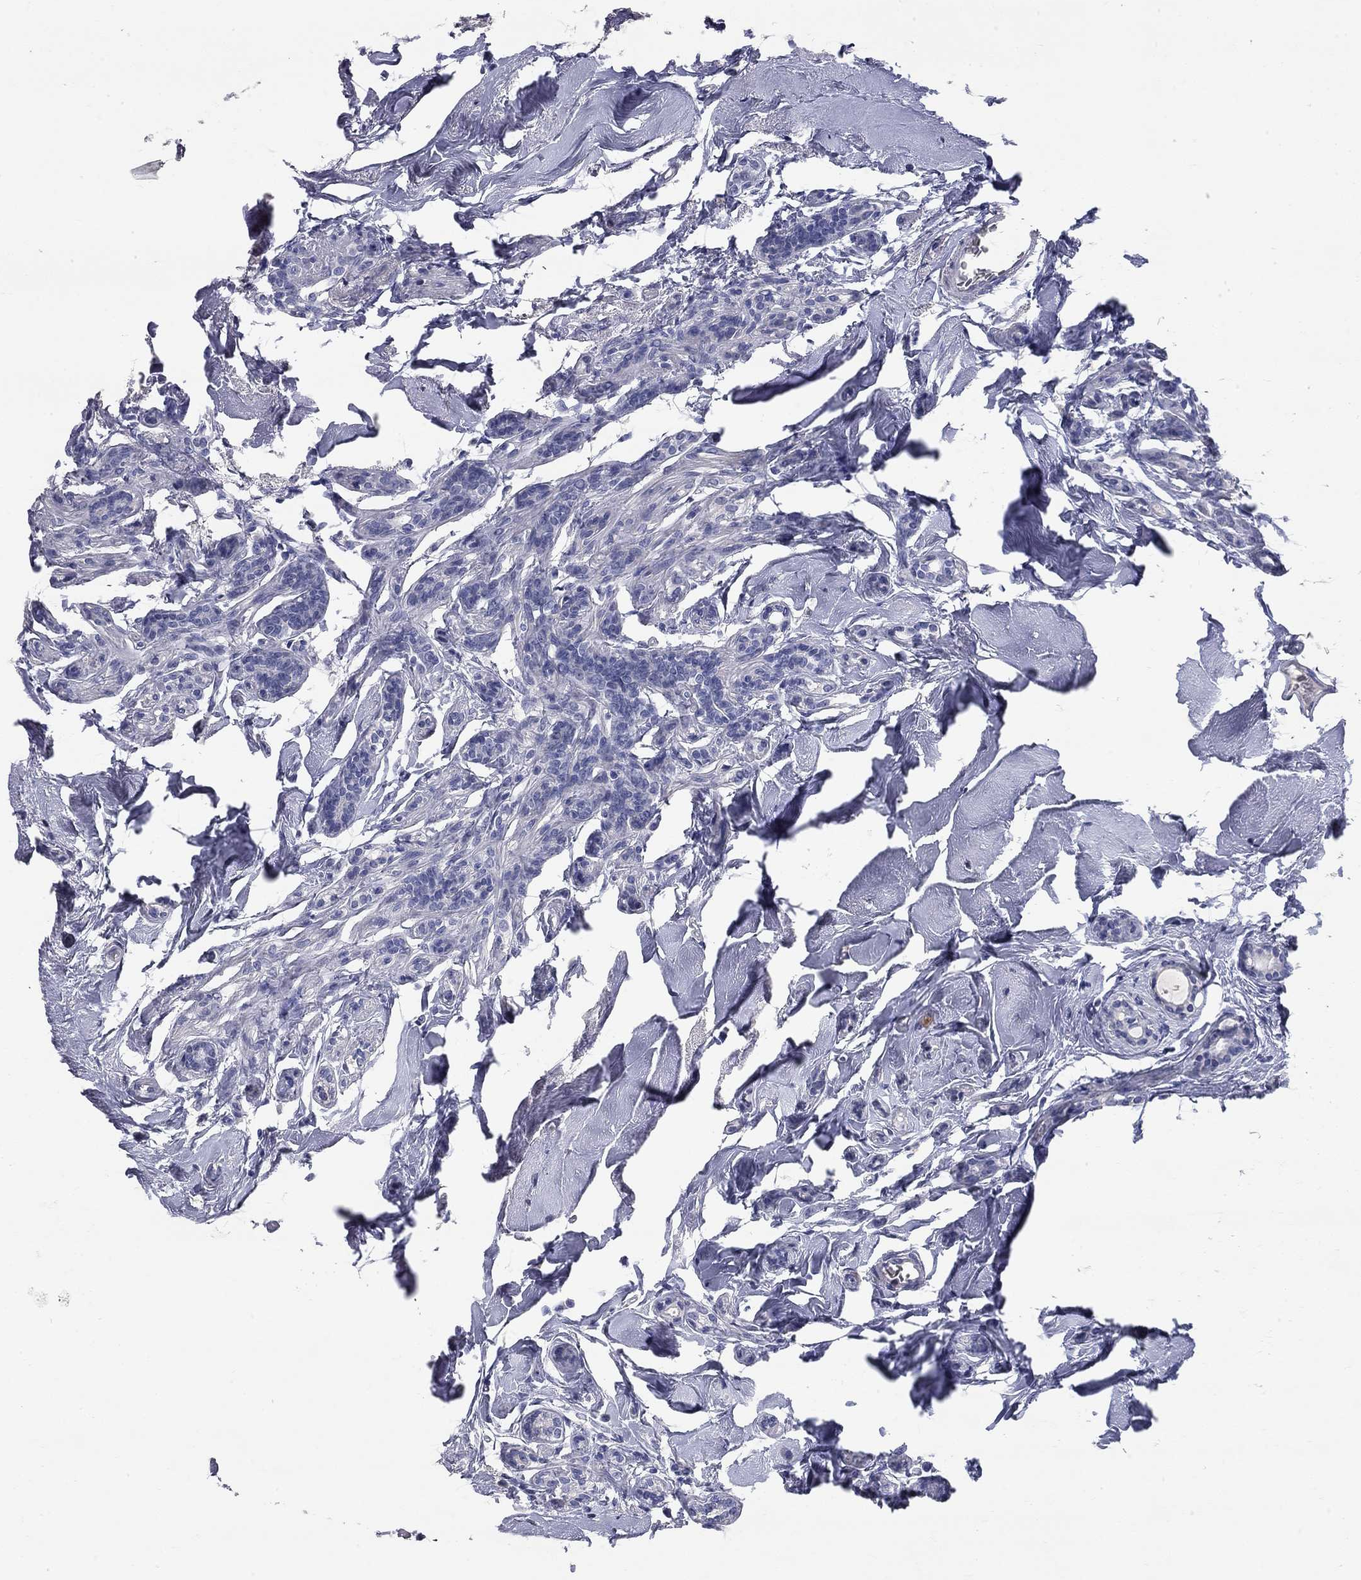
{"staining": {"intensity": "negative", "quantity": "none", "location": "none"}, "tissue": "breast cancer", "cell_type": "Tumor cells", "image_type": "cancer", "snomed": [{"axis": "morphology", "description": "Duct carcinoma"}, {"axis": "topography", "description": "Breast"}], "caption": "High power microscopy histopathology image of an IHC image of breast cancer, revealing no significant expression in tumor cells.", "gene": "SYT12", "patient": {"sex": "female", "age": 83}}